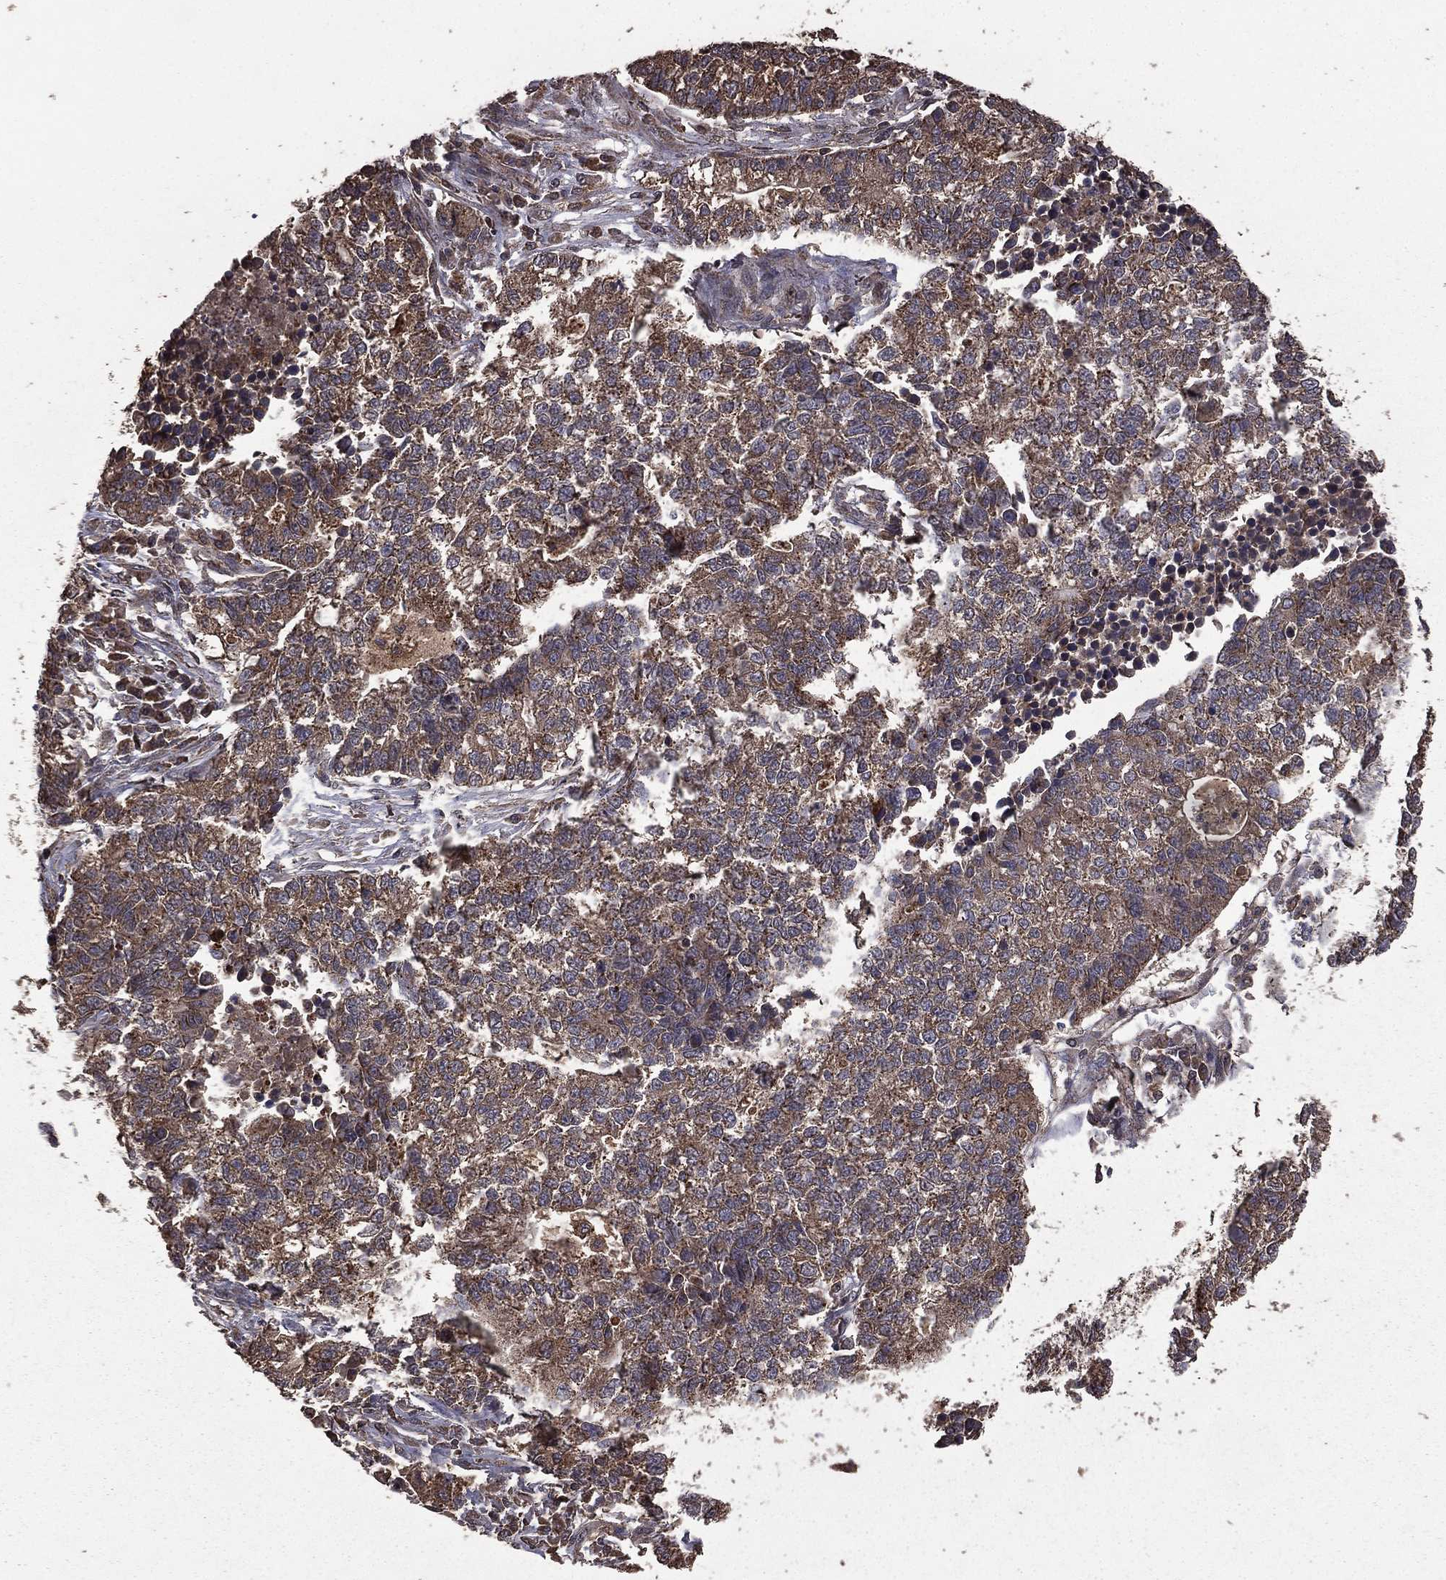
{"staining": {"intensity": "weak", "quantity": "25%-75%", "location": "cytoplasmic/membranous"}, "tissue": "lung cancer", "cell_type": "Tumor cells", "image_type": "cancer", "snomed": [{"axis": "morphology", "description": "Adenocarcinoma, NOS"}, {"axis": "topography", "description": "Lung"}], "caption": "Human lung adenocarcinoma stained with a brown dye reveals weak cytoplasmic/membranous positive staining in about 25%-75% of tumor cells.", "gene": "BIRC6", "patient": {"sex": "male", "age": 57}}